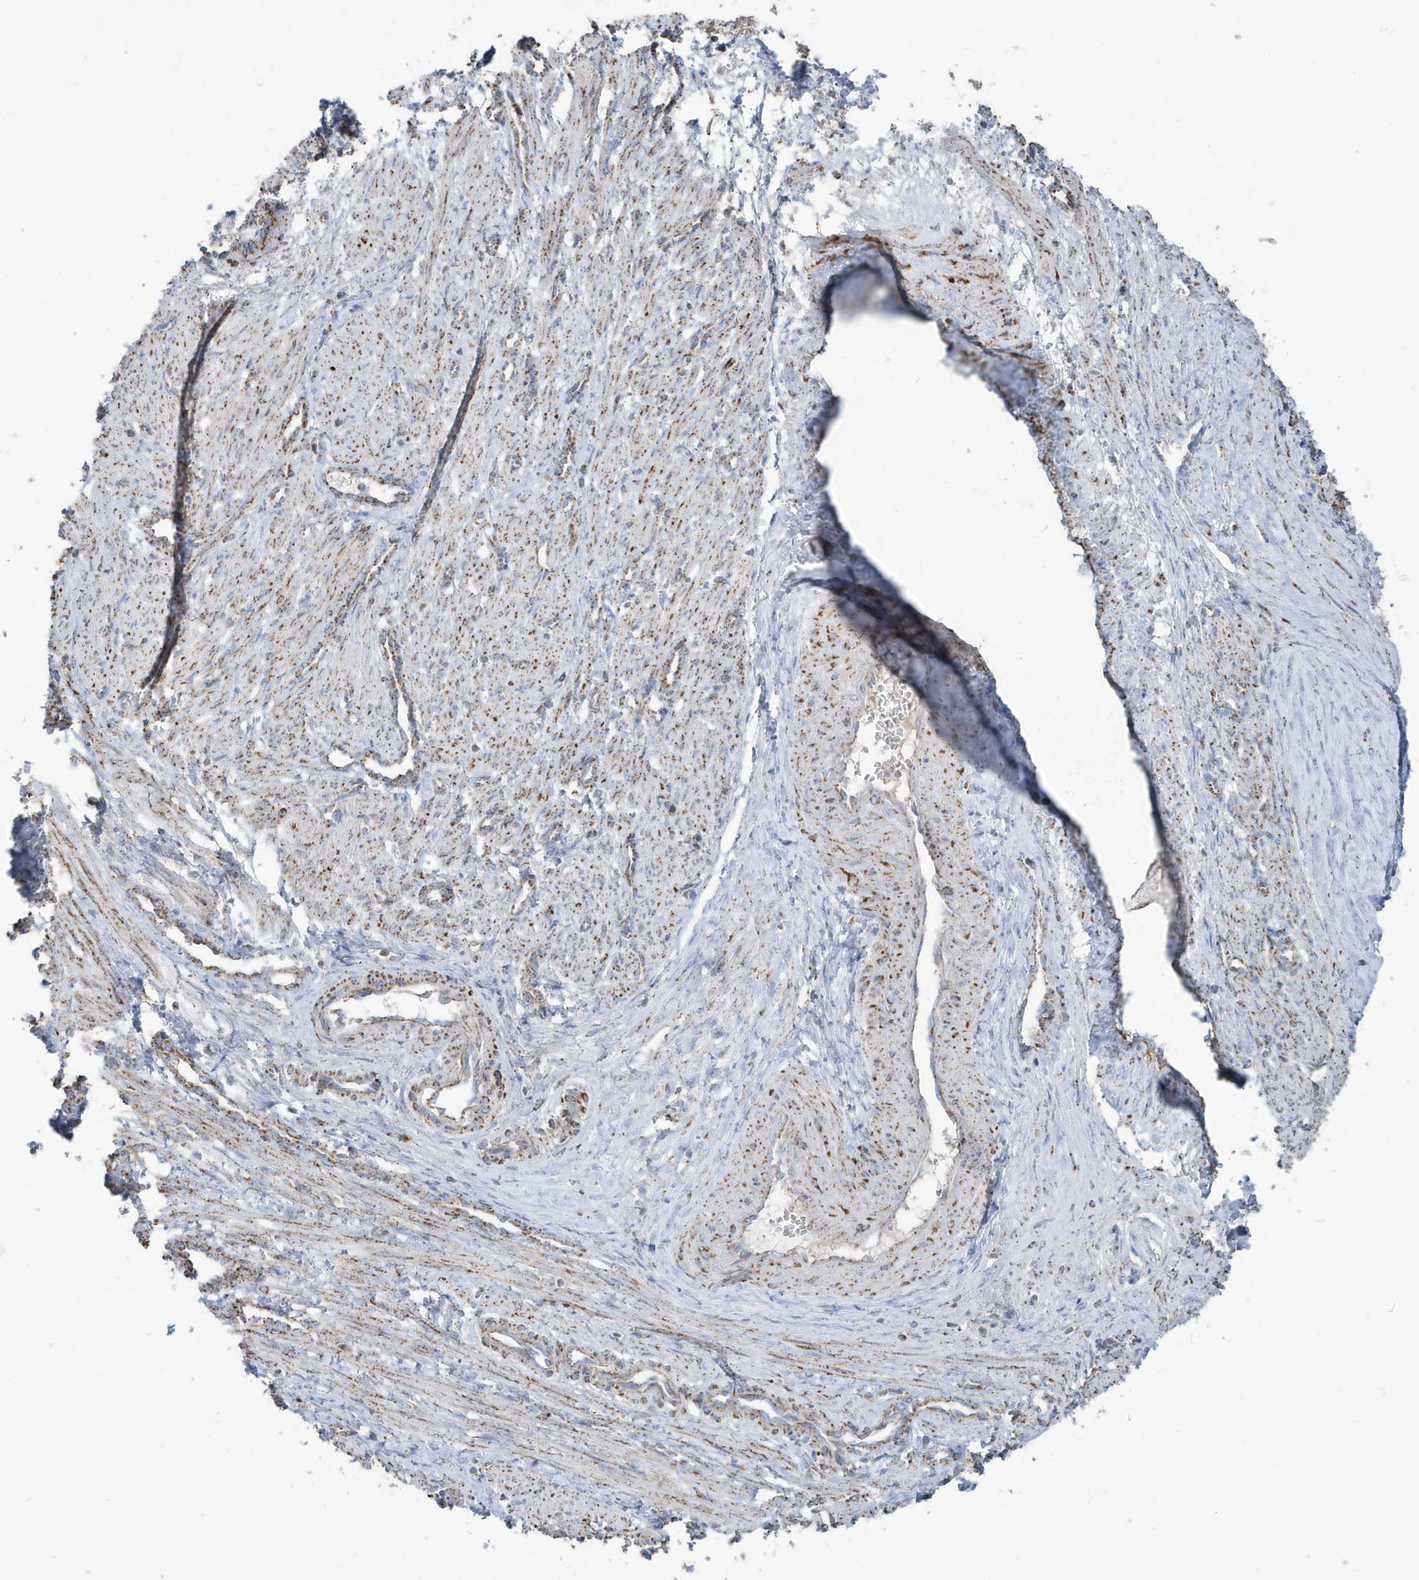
{"staining": {"intensity": "moderate", "quantity": "25%-75%", "location": "cytoplasmic/membranous"}, "tissue": "smooth muscle", "cell_type": "Smooth muscle cells", "image_type": "normal", "snomed": [{"axis": "morphology", "description": "Normal tissue, NOS"}, {"axis": "topography", "description": "Endometrium"}], "caption": "A photomicrograph of smooth muscle stained for a protein exhibits moderate cytoplasmic/membranous brown staining in smooth muscle cells.", "gene": "RAB11FIP3", "patient": {"sex": "female", "age": 33}}